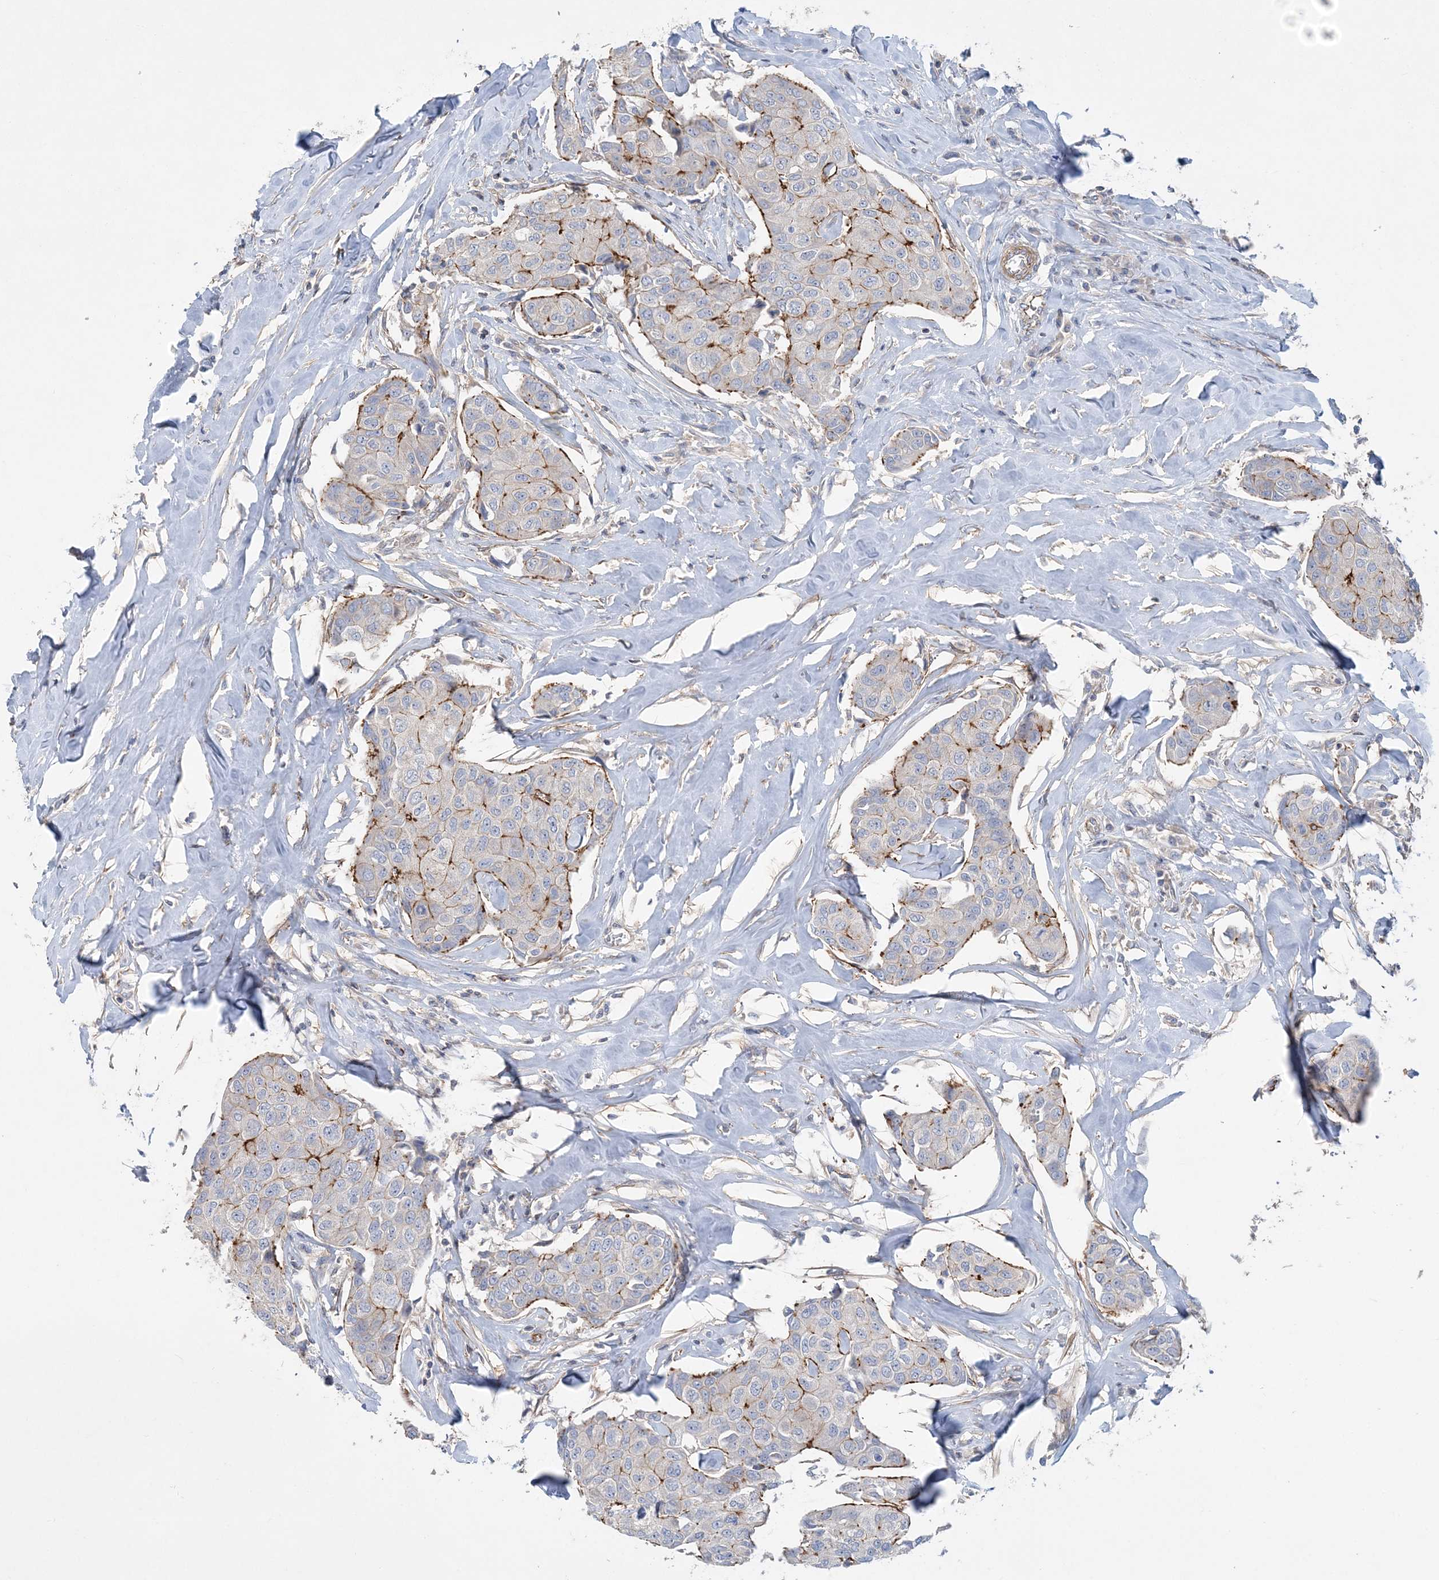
{"staining": {"intensity": "strong", "quantity": "<25%", "location": "cytoplasmic/membranous"}, "tissue": "breast cancer", "cell_type": "Tumor cells", "image_type": "cancer", "snomed": [{"axis": "morphology", "description": "Duct carcinoma"}, {"axis": "topography", "description": "Breast"}], "caption": "About <25% of tumor cells in human breast cancer show strong cytoplasmic/membranous protein staining as visualized by brown immunohistochemical staining.", "gene": "PIGC", "patient": {"sex": "female", "age": 80}}